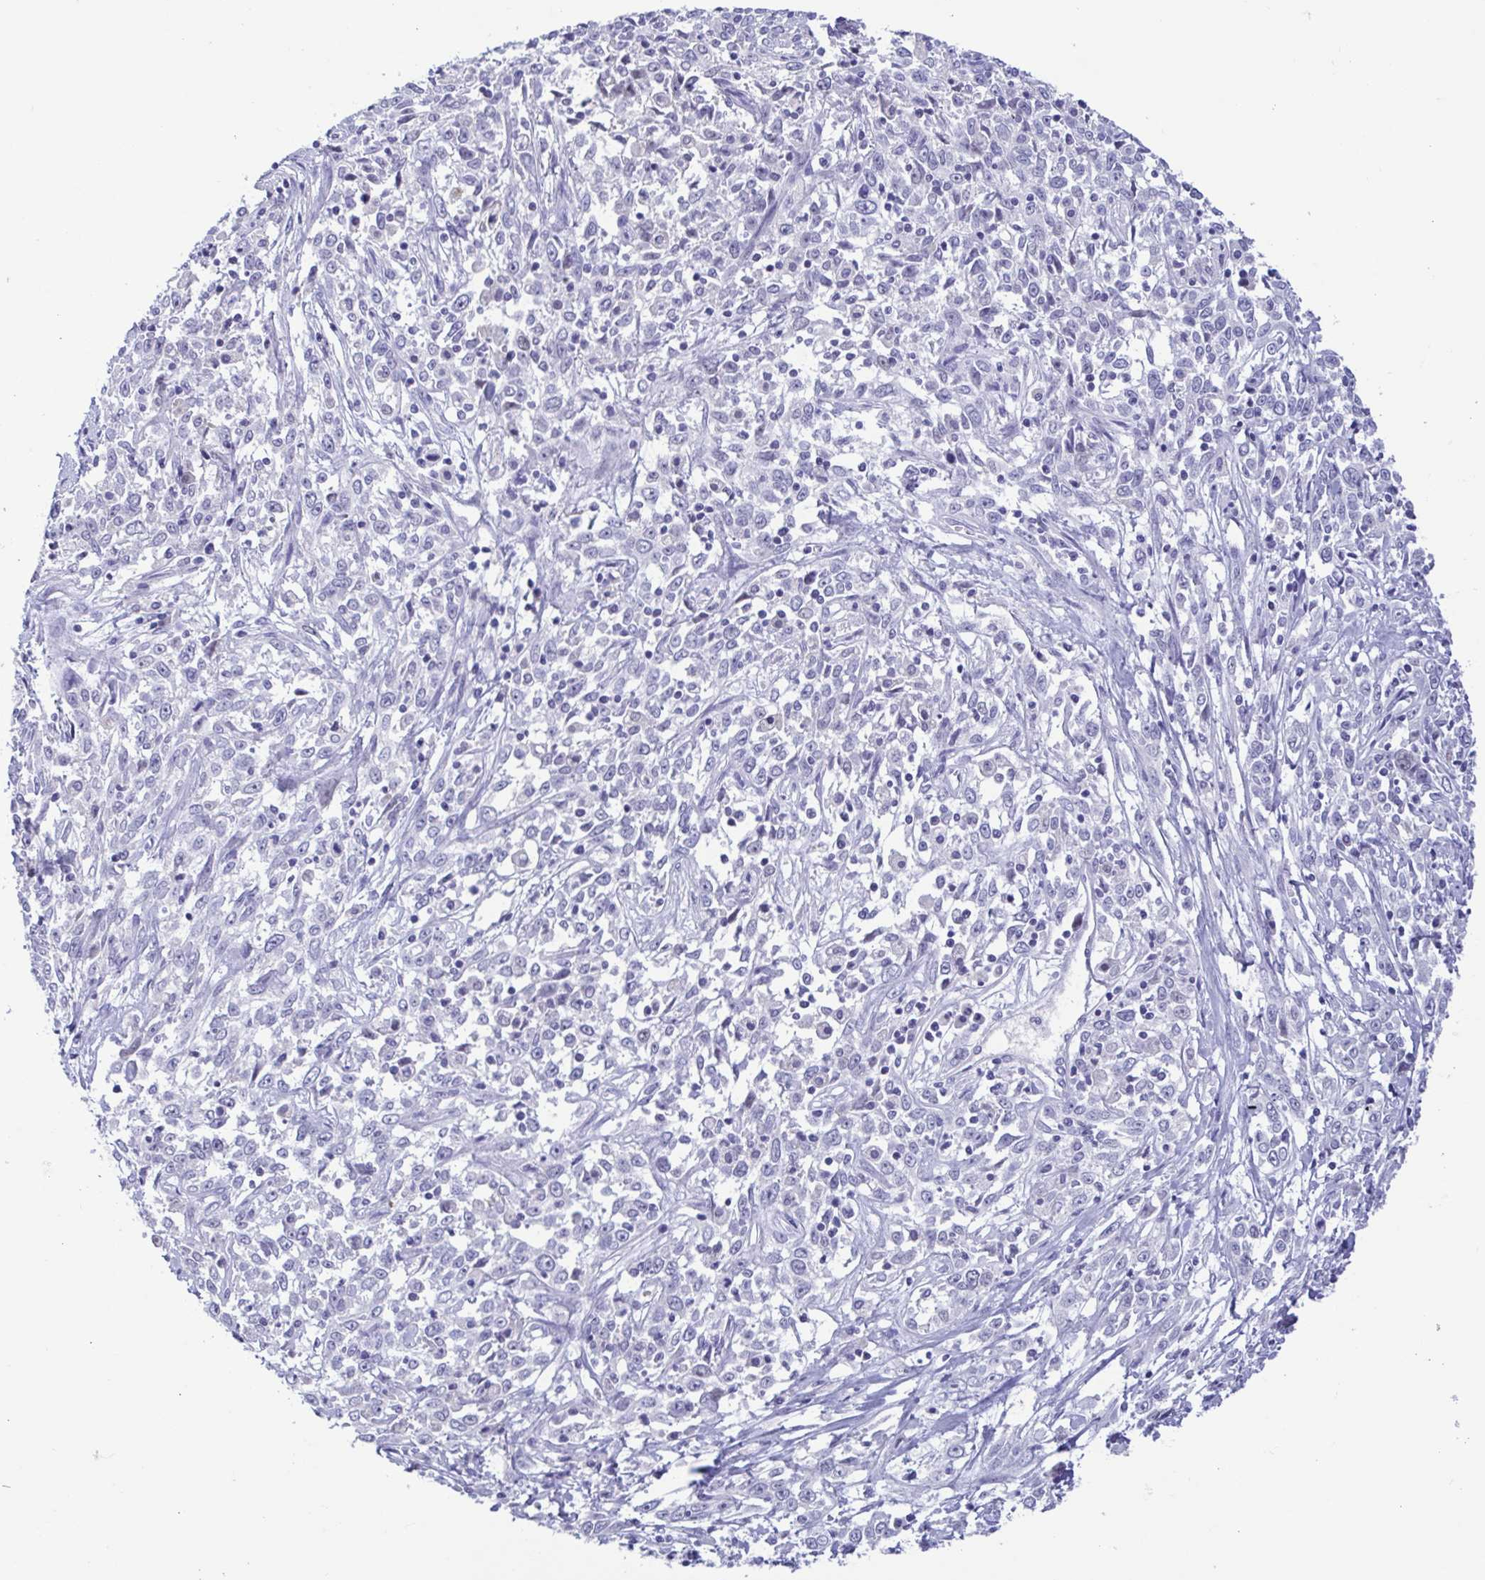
{"staining": {"intensity": "negative", "quantity": "none", "location": "none"}, "tissue": "cervical cancer", "cell_type": "Tumor cells", "image_type": "cancer", "snomed": [{"axis": "morphology", "description": "Adenocarcinoma, NOS"}, {"axis": "topography", "description": "Cervix"}], "caption": "The histopathology image demonstrates no significant expression in tumor cells of cervical adenocarcinoma. (Stains: DAB (3,3'-diaminobenzidine) immunohistochemistry with hematoxylin counter stain, Microscopy: brightfield microscopy at high magnification).", "gene": "PERM1", "patient": {"sex": "female", "age": 40}}